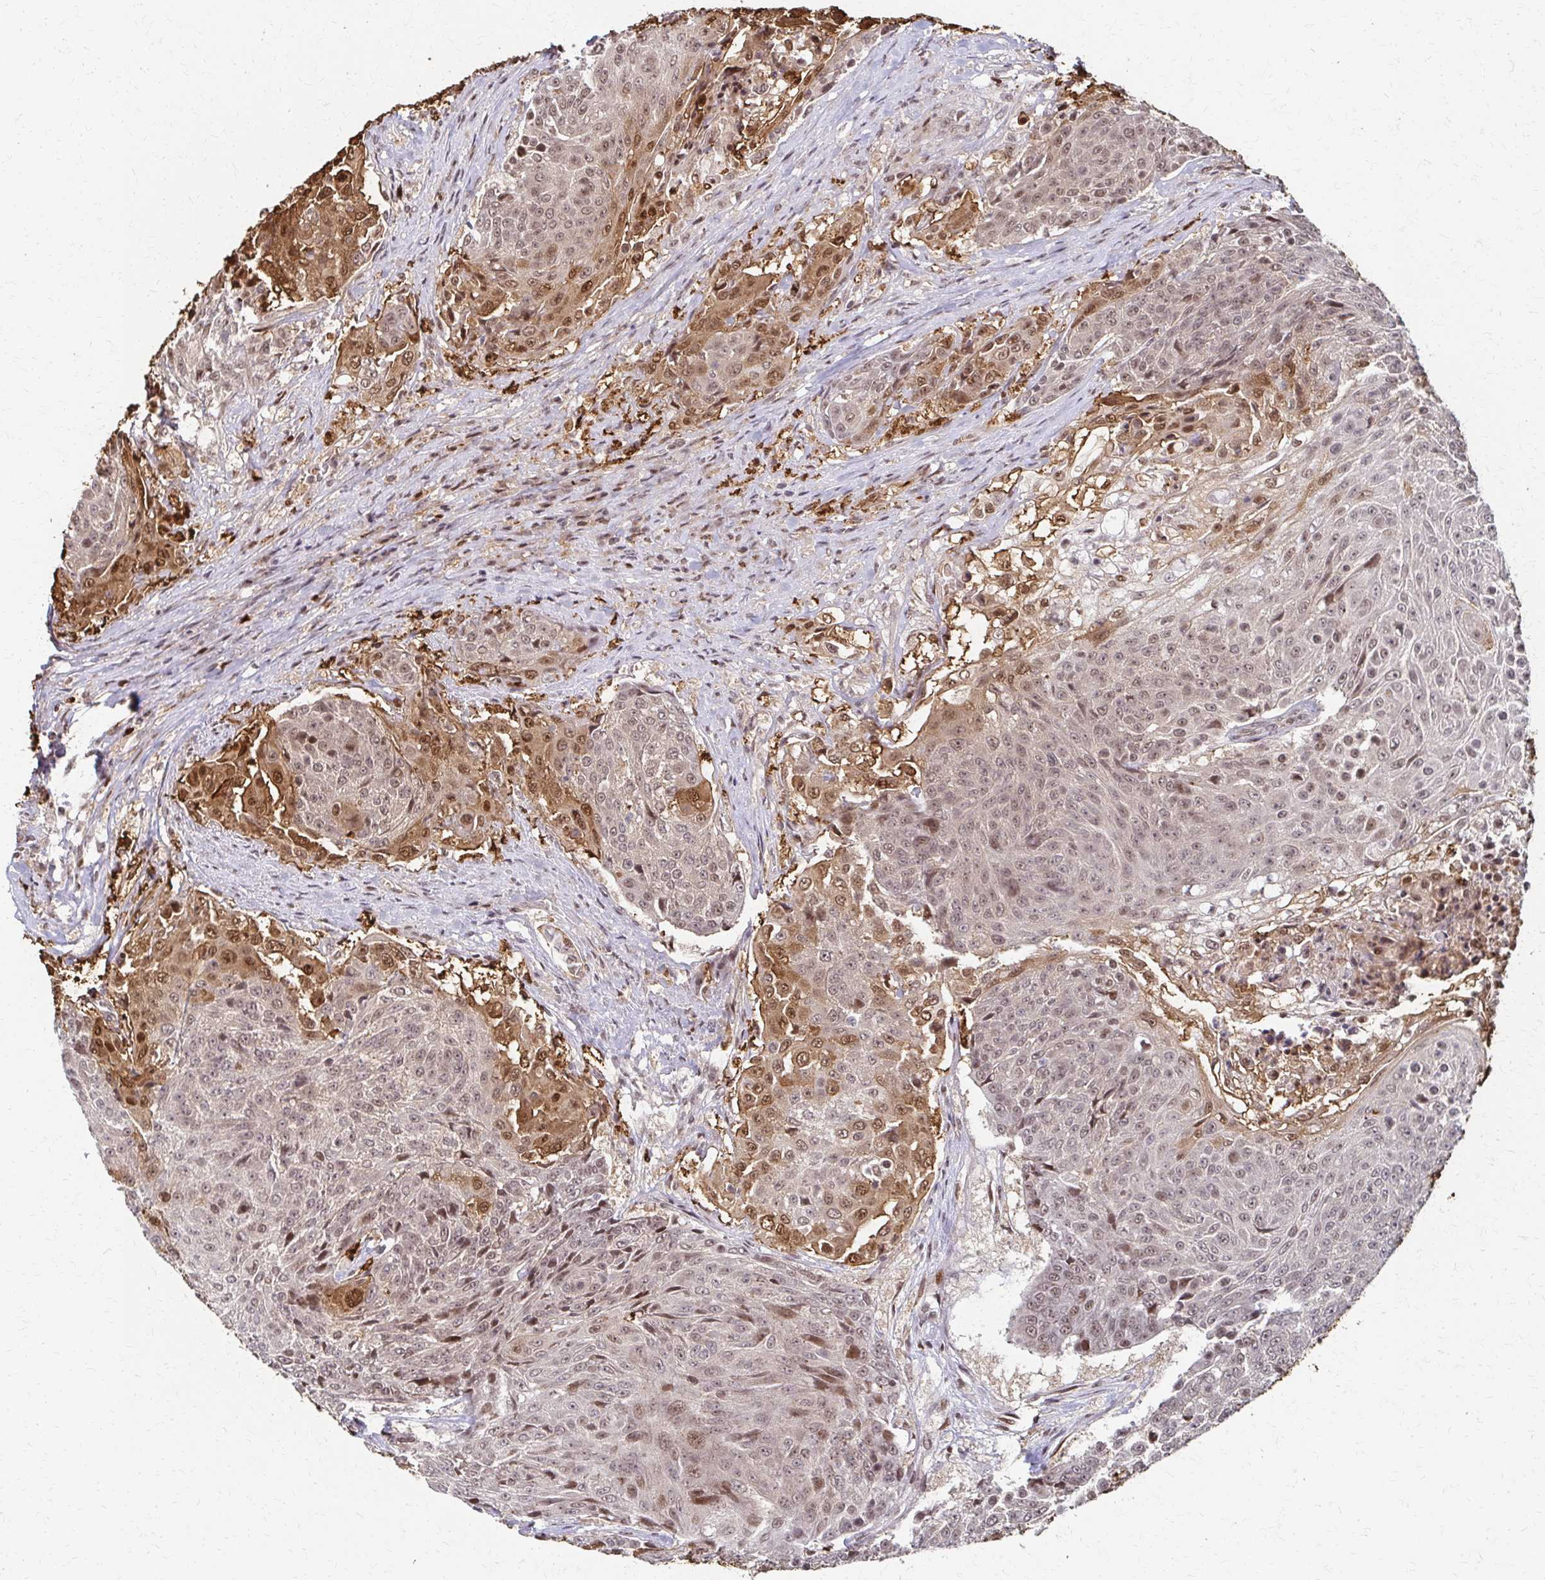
{"staining": {"intensity": "moderate", "quantity": "25%-75%", "location": "cytoplasmic/membranous,nuclear"}, "tissue": "urothelial cancer", "cell_type": "Tumor cells", "image_type": "cancer", "snomed": [{"axis": "morphology", "description": "Urothelial carcinoma, High grade"}, {"axis": "topography", "description": "Urinary bladder"}], "caption": "Immunohistochemical staining of human urothelial cancer shows medium levels of moderate cytoplasmic/membranous and nuclear protein expression in approximately 25%-75% of tumor cells. Nuclei are stained in blue.", "gene": "PSMD7", "patient": {"sex": "female", "age": 63}}